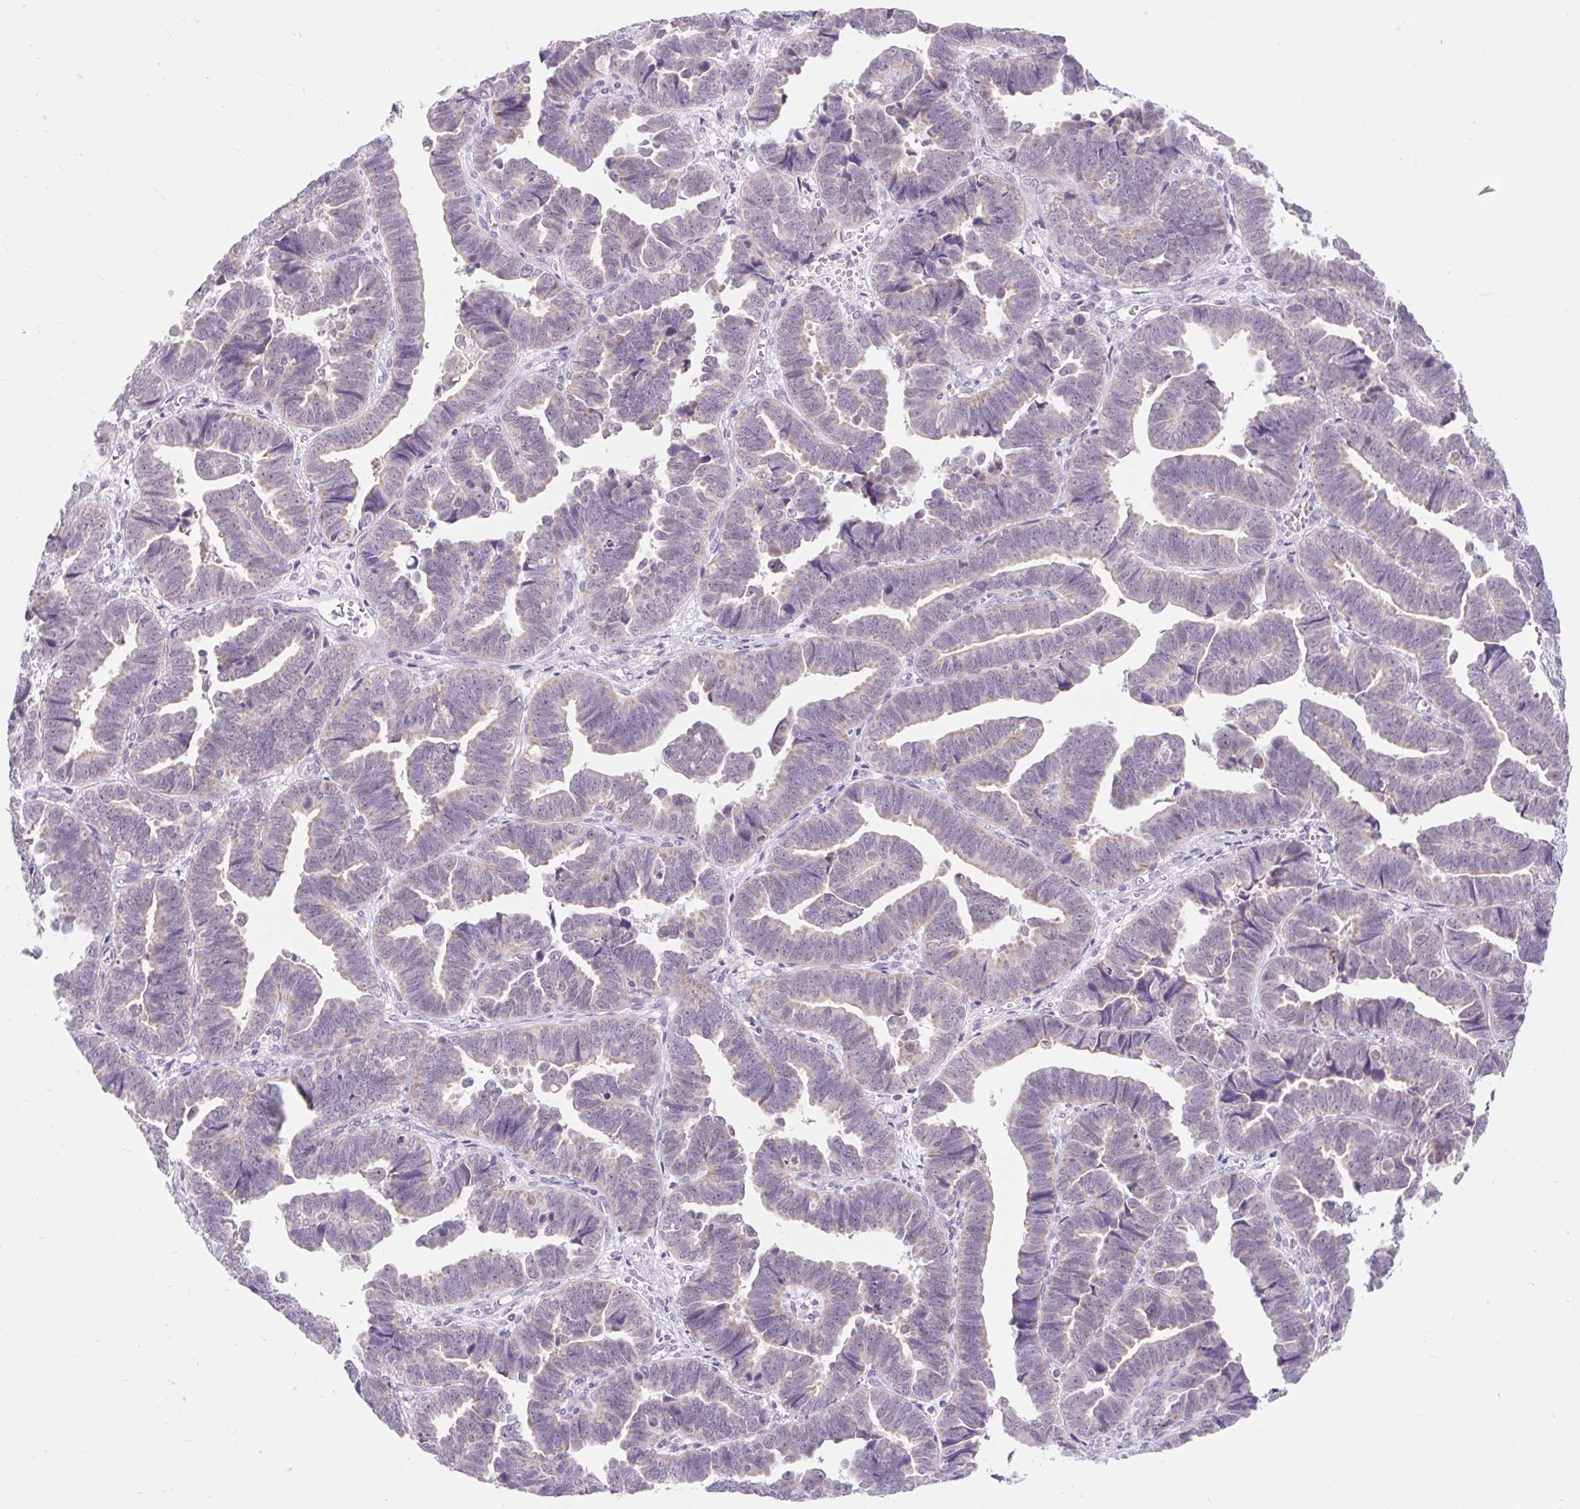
{"staining": {"intensity": "weak", "quantity": "<25%", "location": "cytoplasmic/membranous"}, "tissue": "endometrial cancer", "cell_type": "Tumor cells", "image_type": "cancer", "snomed": [{"axis": "morphology", "description": "Adenocarcinoma, NOS"}, {"axis": "topography", "description": "Endometrium"}], "caption": "Immunohistochemical staining of endometrial cancer (adenocarcinoma) displays no significant staining in tumor cells.", "gene": "ITPK1", "patient": {"sex": "female", "age": 75}}